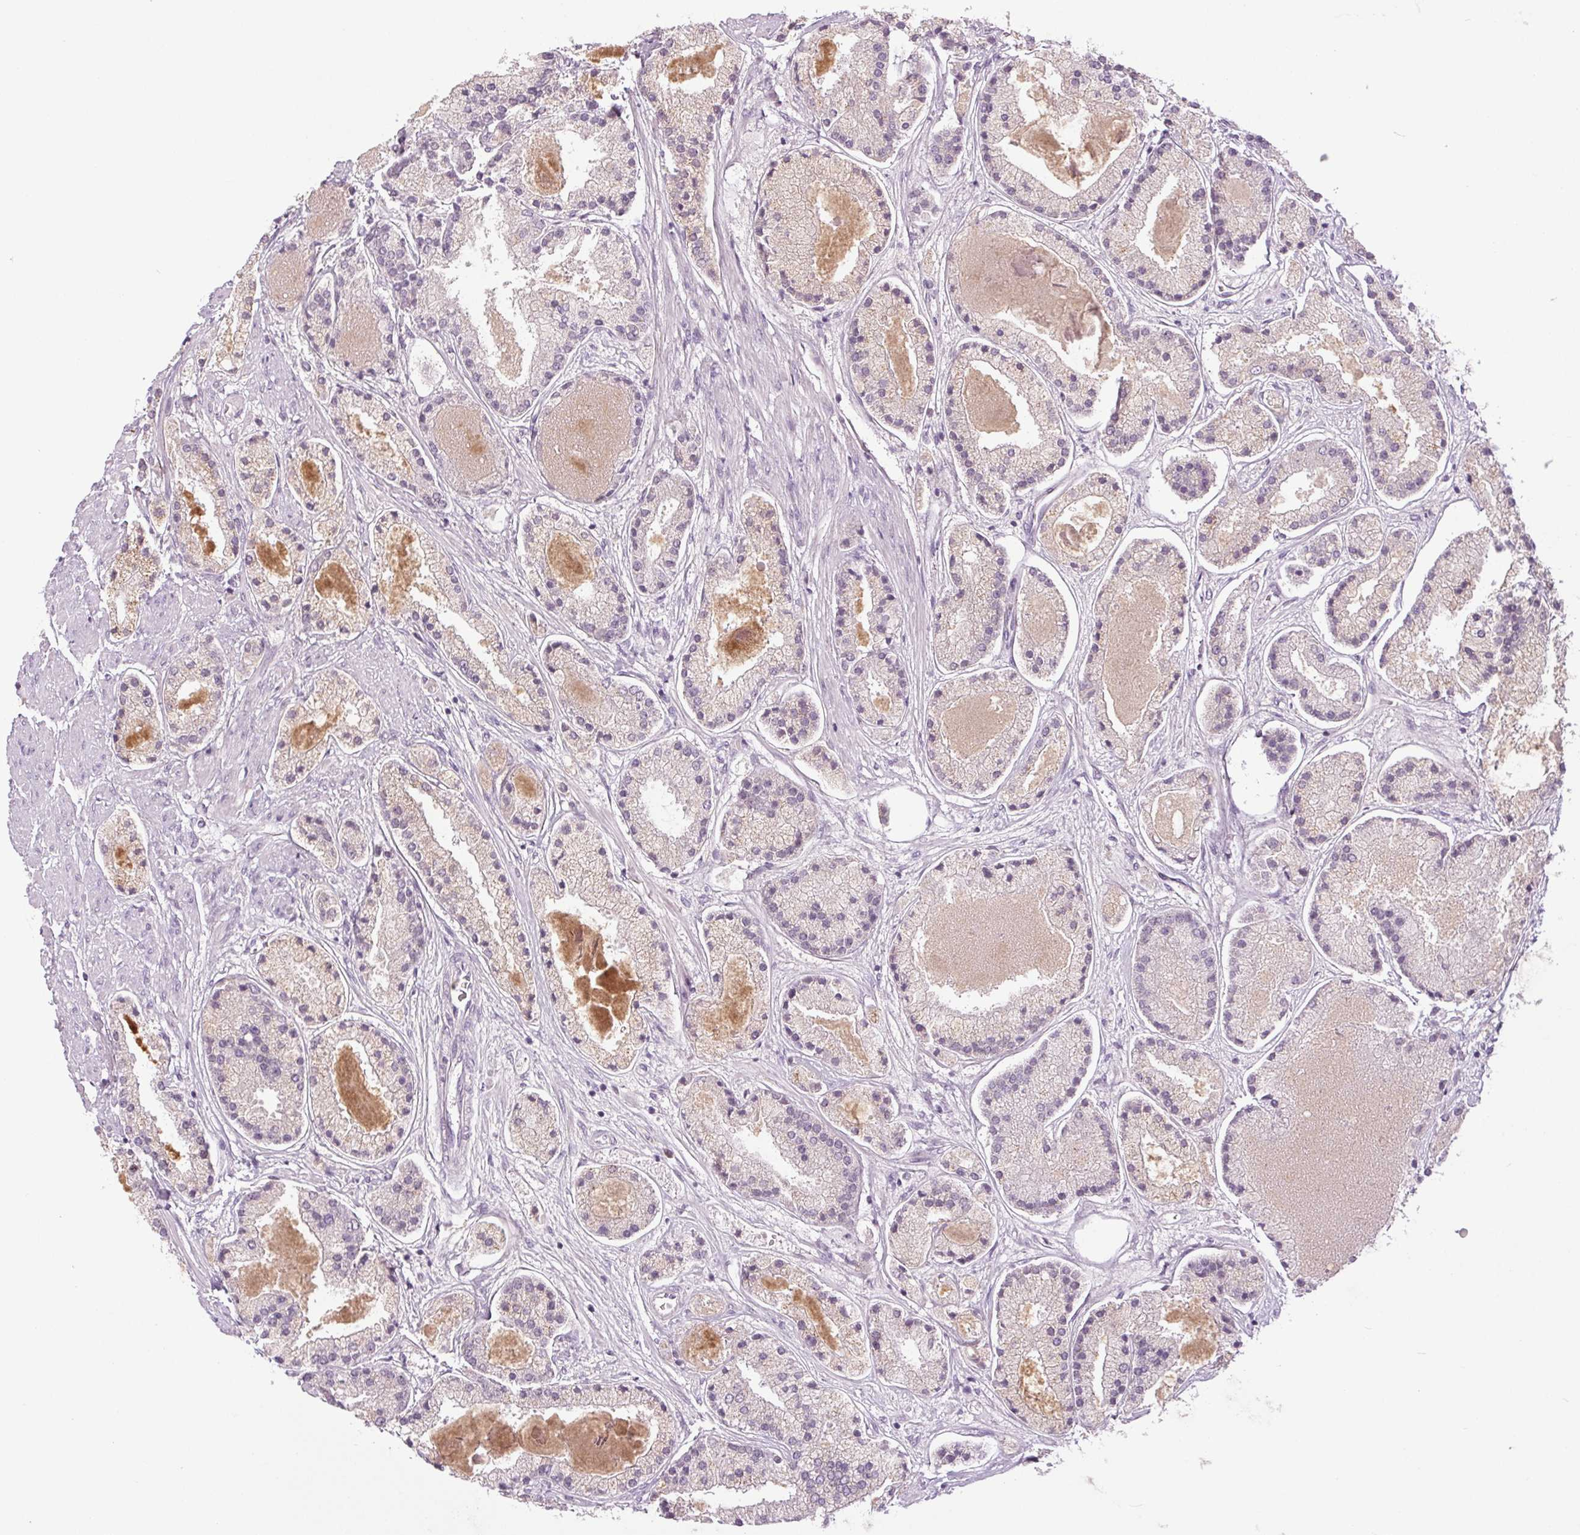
{"staining": {"intensity": "weak", "quantity": "<25%", "location": "cytoplasmic/membranous"}, "tissue": "prostate cancer", "cell_type": "Tumor cells", "image_type": "cancer", "snomed": [{"axis": "morphology", "description": "Adenocarcinoma, High grade"}, {"axis": "topography", "description": "Prostate"}], "caption": "The IHC micrograph has no significant expression in tumor cells of prostate cancer (high-grade adenocarcinoma) tissue.", "gene": "SMIM6", "patient": {"sex": "male", "age": 67}}